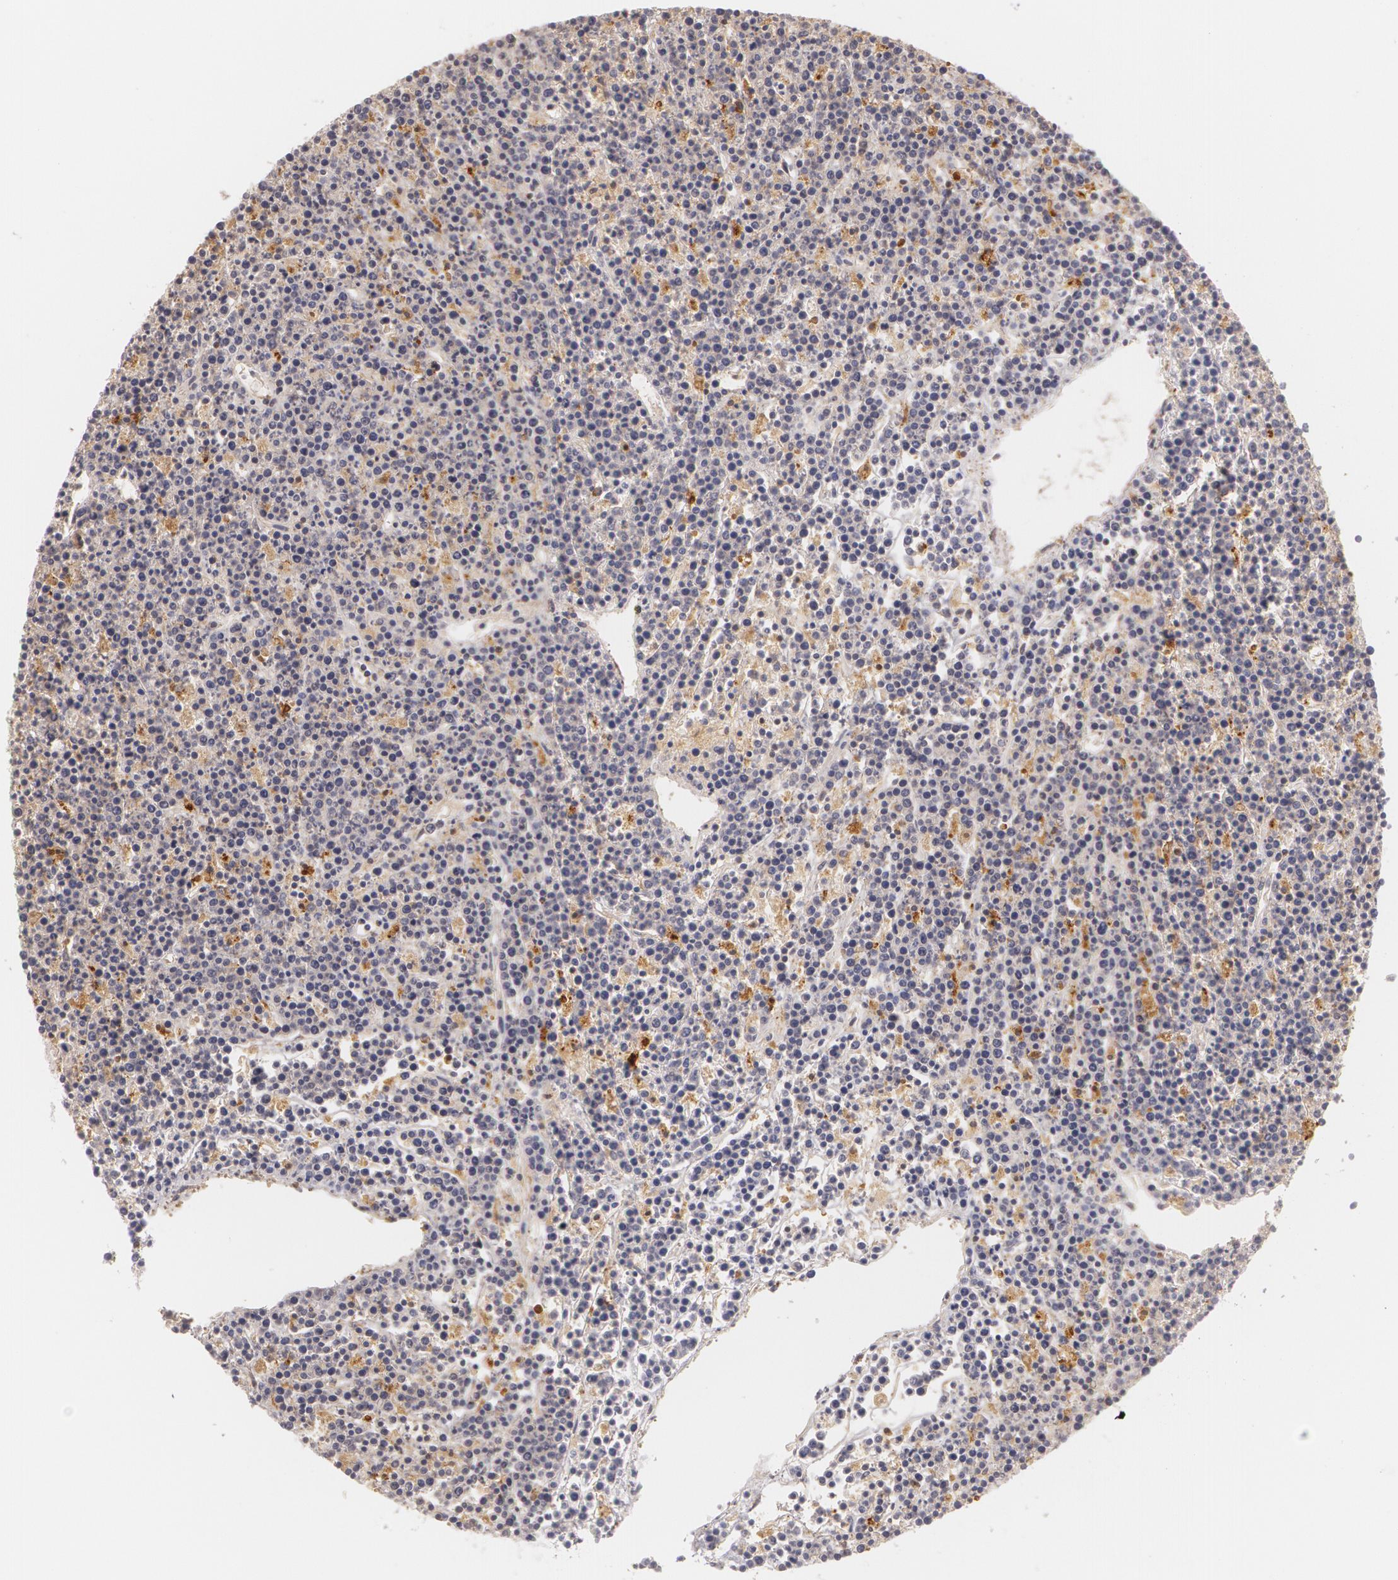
{"staining": {"intensity": "negative", "quantity": "none", "location": "none"}, "tissue": "lymphoma", "cell_type": "Tumor cells", "image_type": "cancer", "snomed": [{"axis": "morphology", "description": "Malignant lymphoma, non-Hodgkin's type, High grade"}, {"axis": "topography", "description": "Ovary"}], "caption": "Lymphoma was stained to show a protein in brown. There is no significant expression in tumor cells. The staining was performed using DAB to visualize the protein expression in brown, while the nuclei were stained in blue with hematoxylin (Magnification: 20x).", "gene": "LBP", "patient": {"sex": "female", "age": 56}}